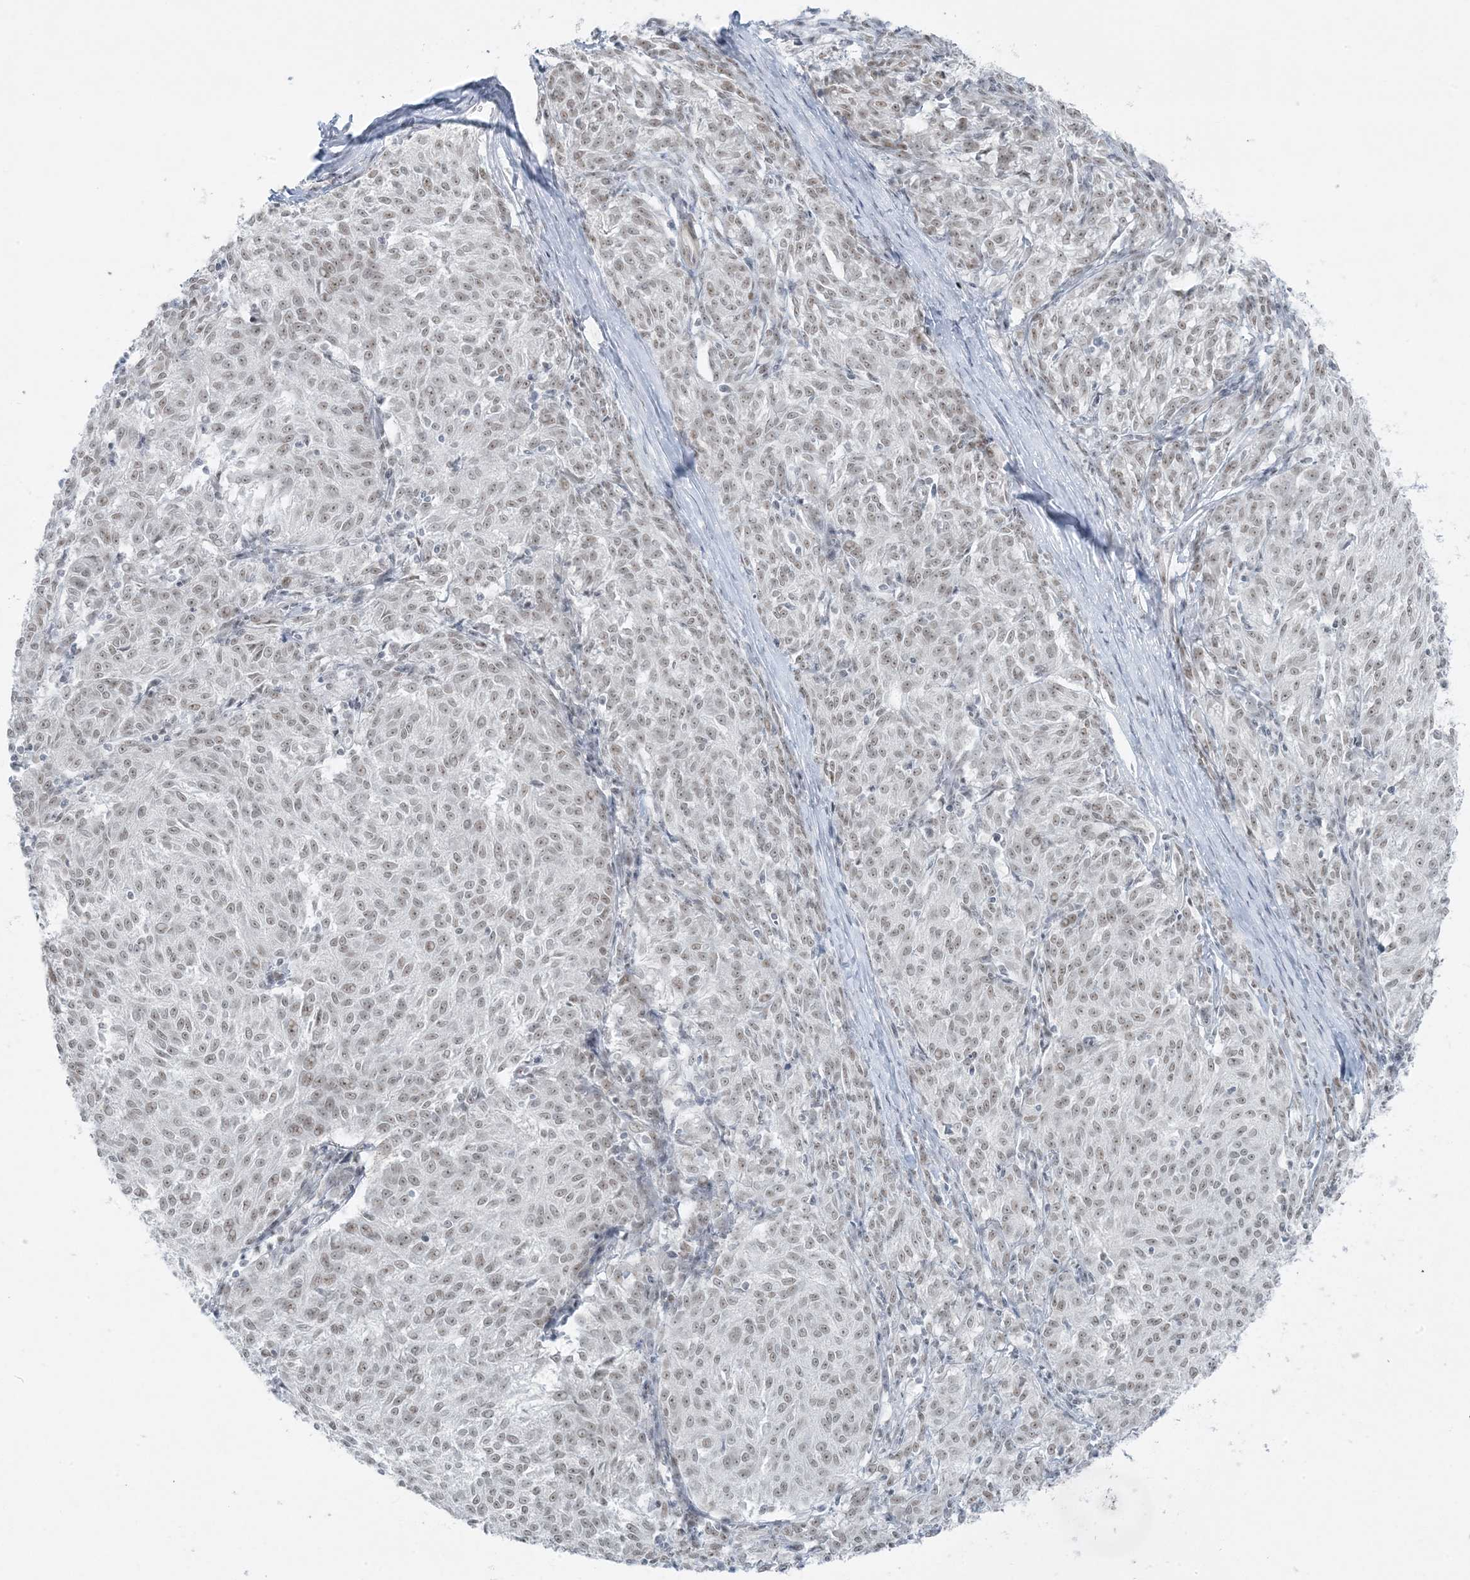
{"staining": {"intensity": "weak", "quantity": "25%-75%", "location": "nuclear"}, "tissue": "melanoma", "cell_type": "Tumor cells", "image_type": "cancer", "snomed": [{"axis": "morphology", "description": "Malignant melanoma, NOS"}, {"axis": "topography", "description": "Skin"}], "caption": "Immunohistochemistry (IHC) (DAB) staining of malignant melanoma exhibits weak nuclear protein staining in about 25%-75% of tumor cells. (DAB (3,3'-diaminobenzidine) IHC, brown staining for protein, blue staining for nuclei).", "gene": "ZNF787", "patient": {"sex": "female", "age": 72}}